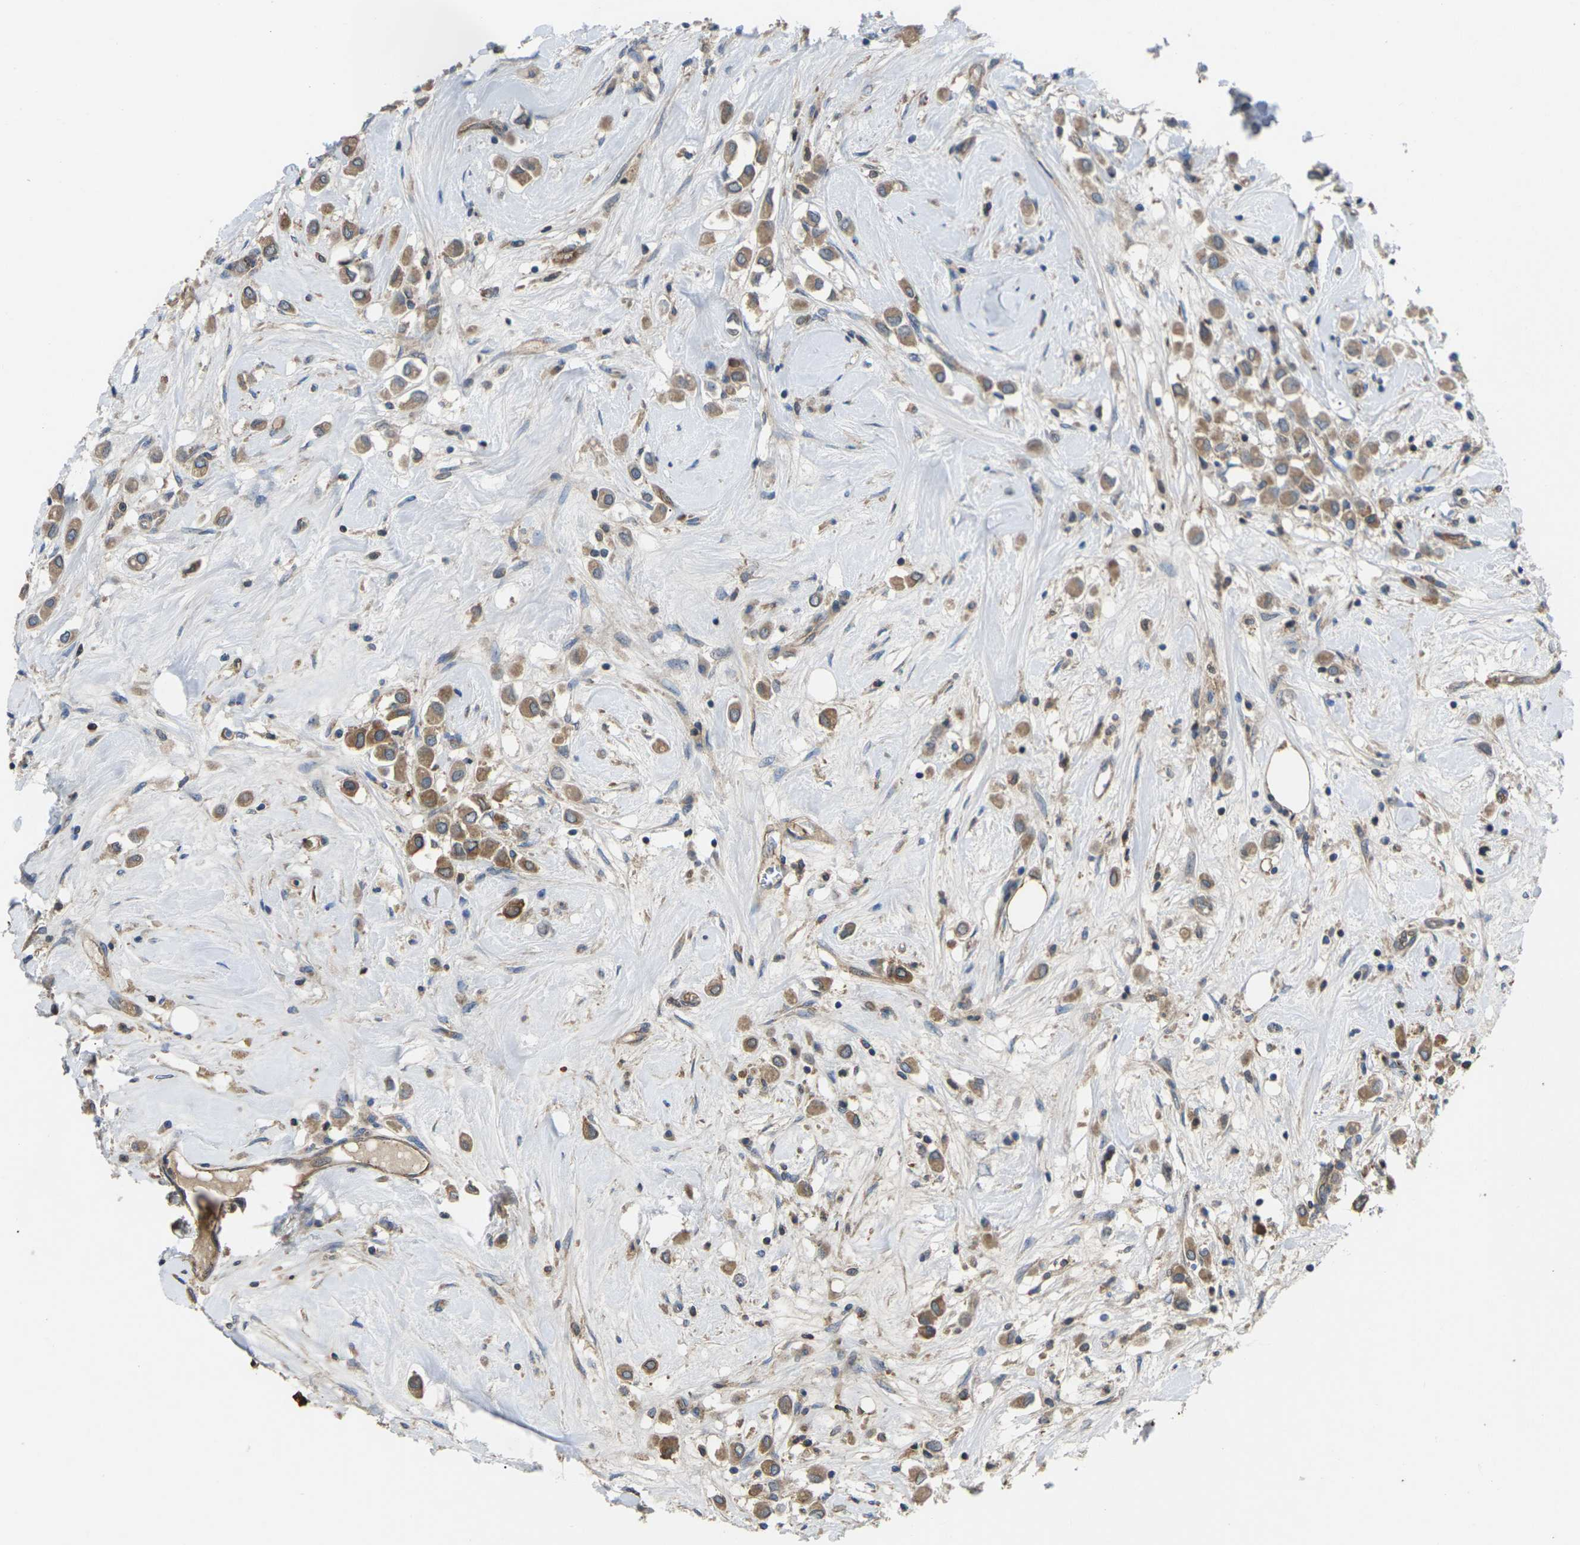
{"staining": {"intensity": "moderate", "quantity": ">75%", "location": "cytoplasmic/membranous"}, "tissue": "breast cancer", "cell_type": "Tumor cells", "image_type": "cancer", "snomed": [{"axis": "morphology", "description": "Duct carcinoma"}, {"axis": "topography", "description": "Breast"}], "caption": "Tumor cells reveal moderate cytoplasmic/membranous expression in approximately >75% of cells in intraductal carcinoma (breast).", "gene": "TIAM1", "patient": {"sex": "female", "age": 61}}